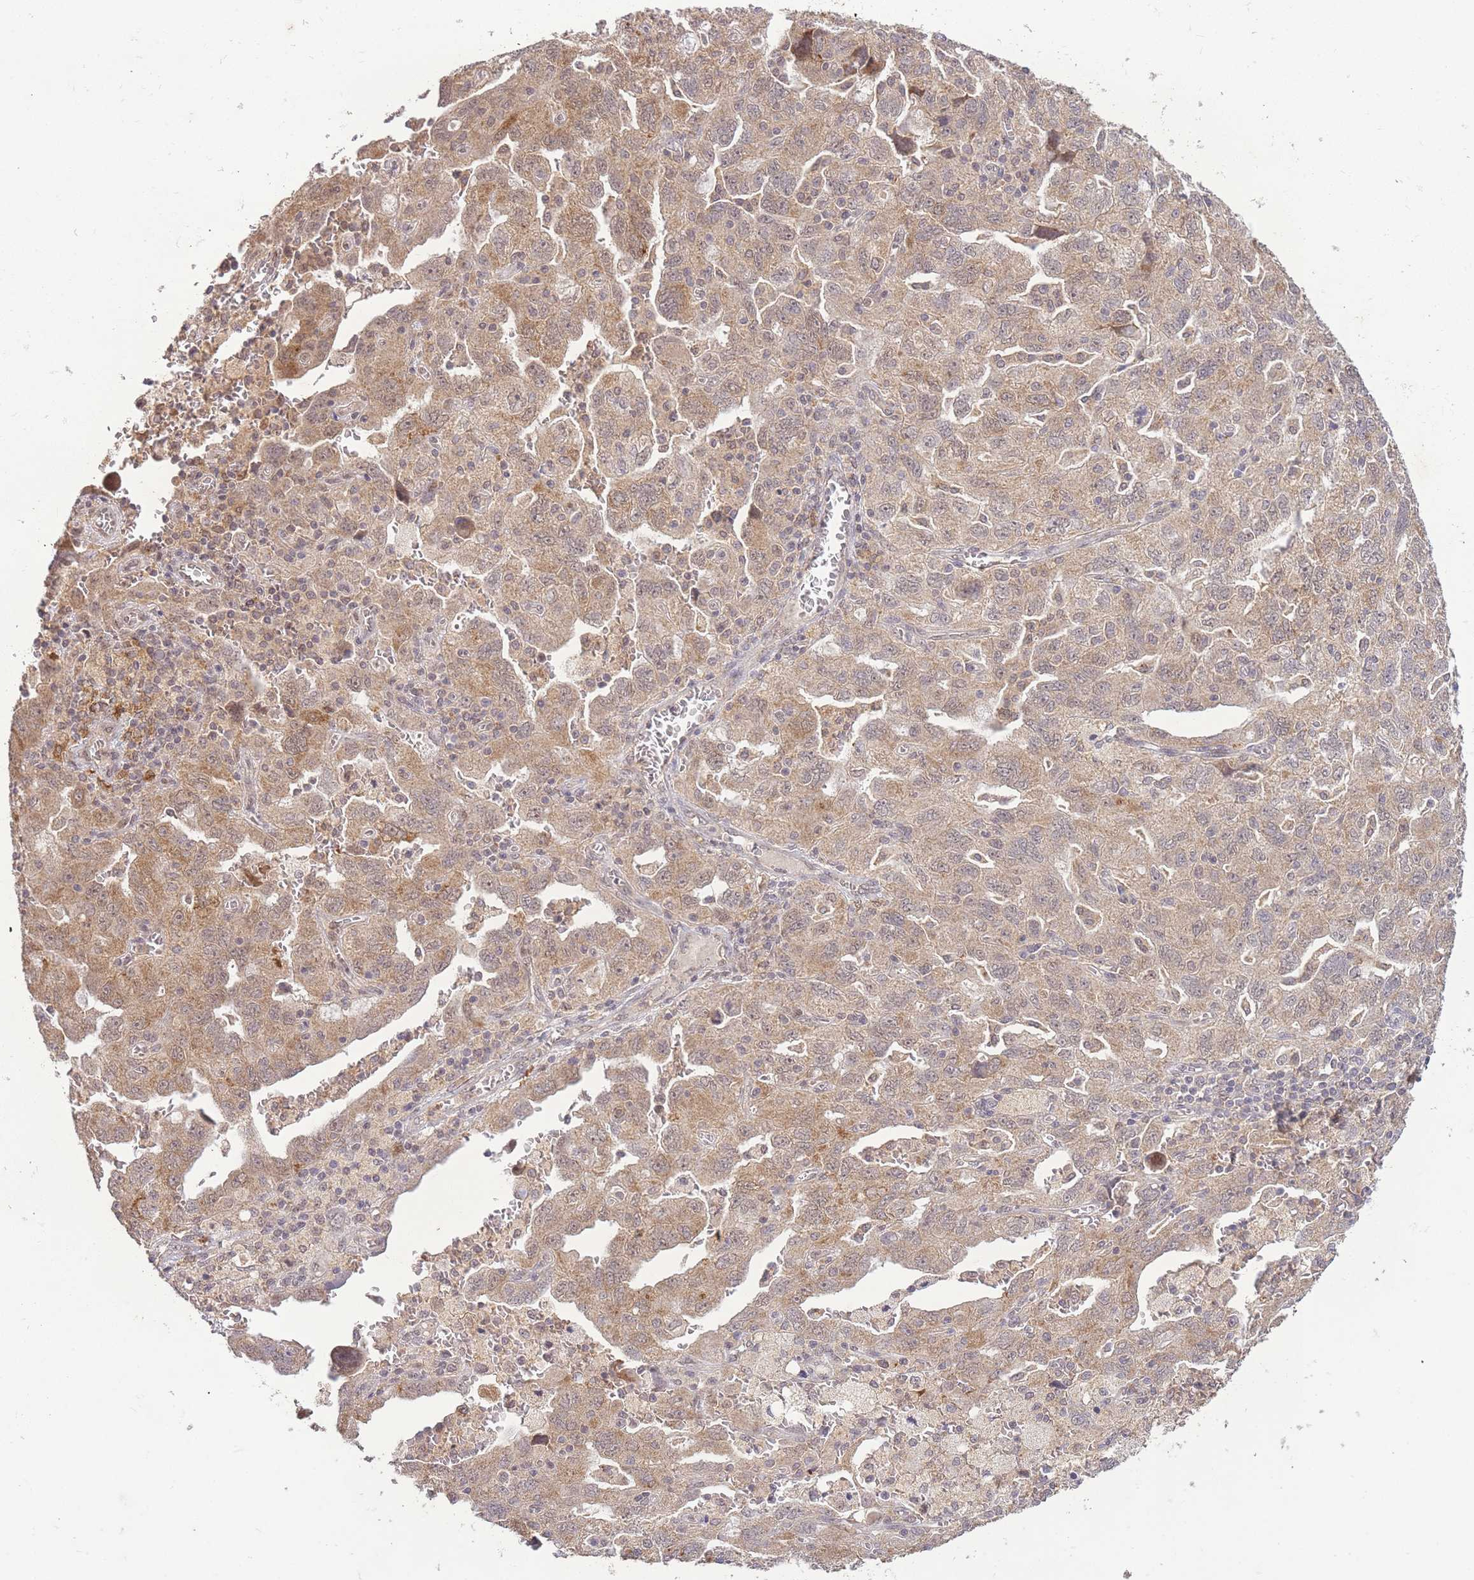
{"staining": {"intensity": "weak", "quantity": ">75%", "location": "cytoplasmic/membranous"}, "tissue": "ovarian cancer", "cell_type": "Tumor cells", "image_type": "cancer", "snomed": [{"axis": "morphology", "description": "Carcinoma, NOS"}, {"axis": "morphology", "description": "Cystadenocarcinoma, serous, NOS"}, {"axis": "topography", "description": "Ovary"}], "caption": "Carcinoma (ovarian) stained with a protein marker shows weak staining in tumor cells.", "gene": "RNF144B", "patient": {"sex": "female", "age": 69}}